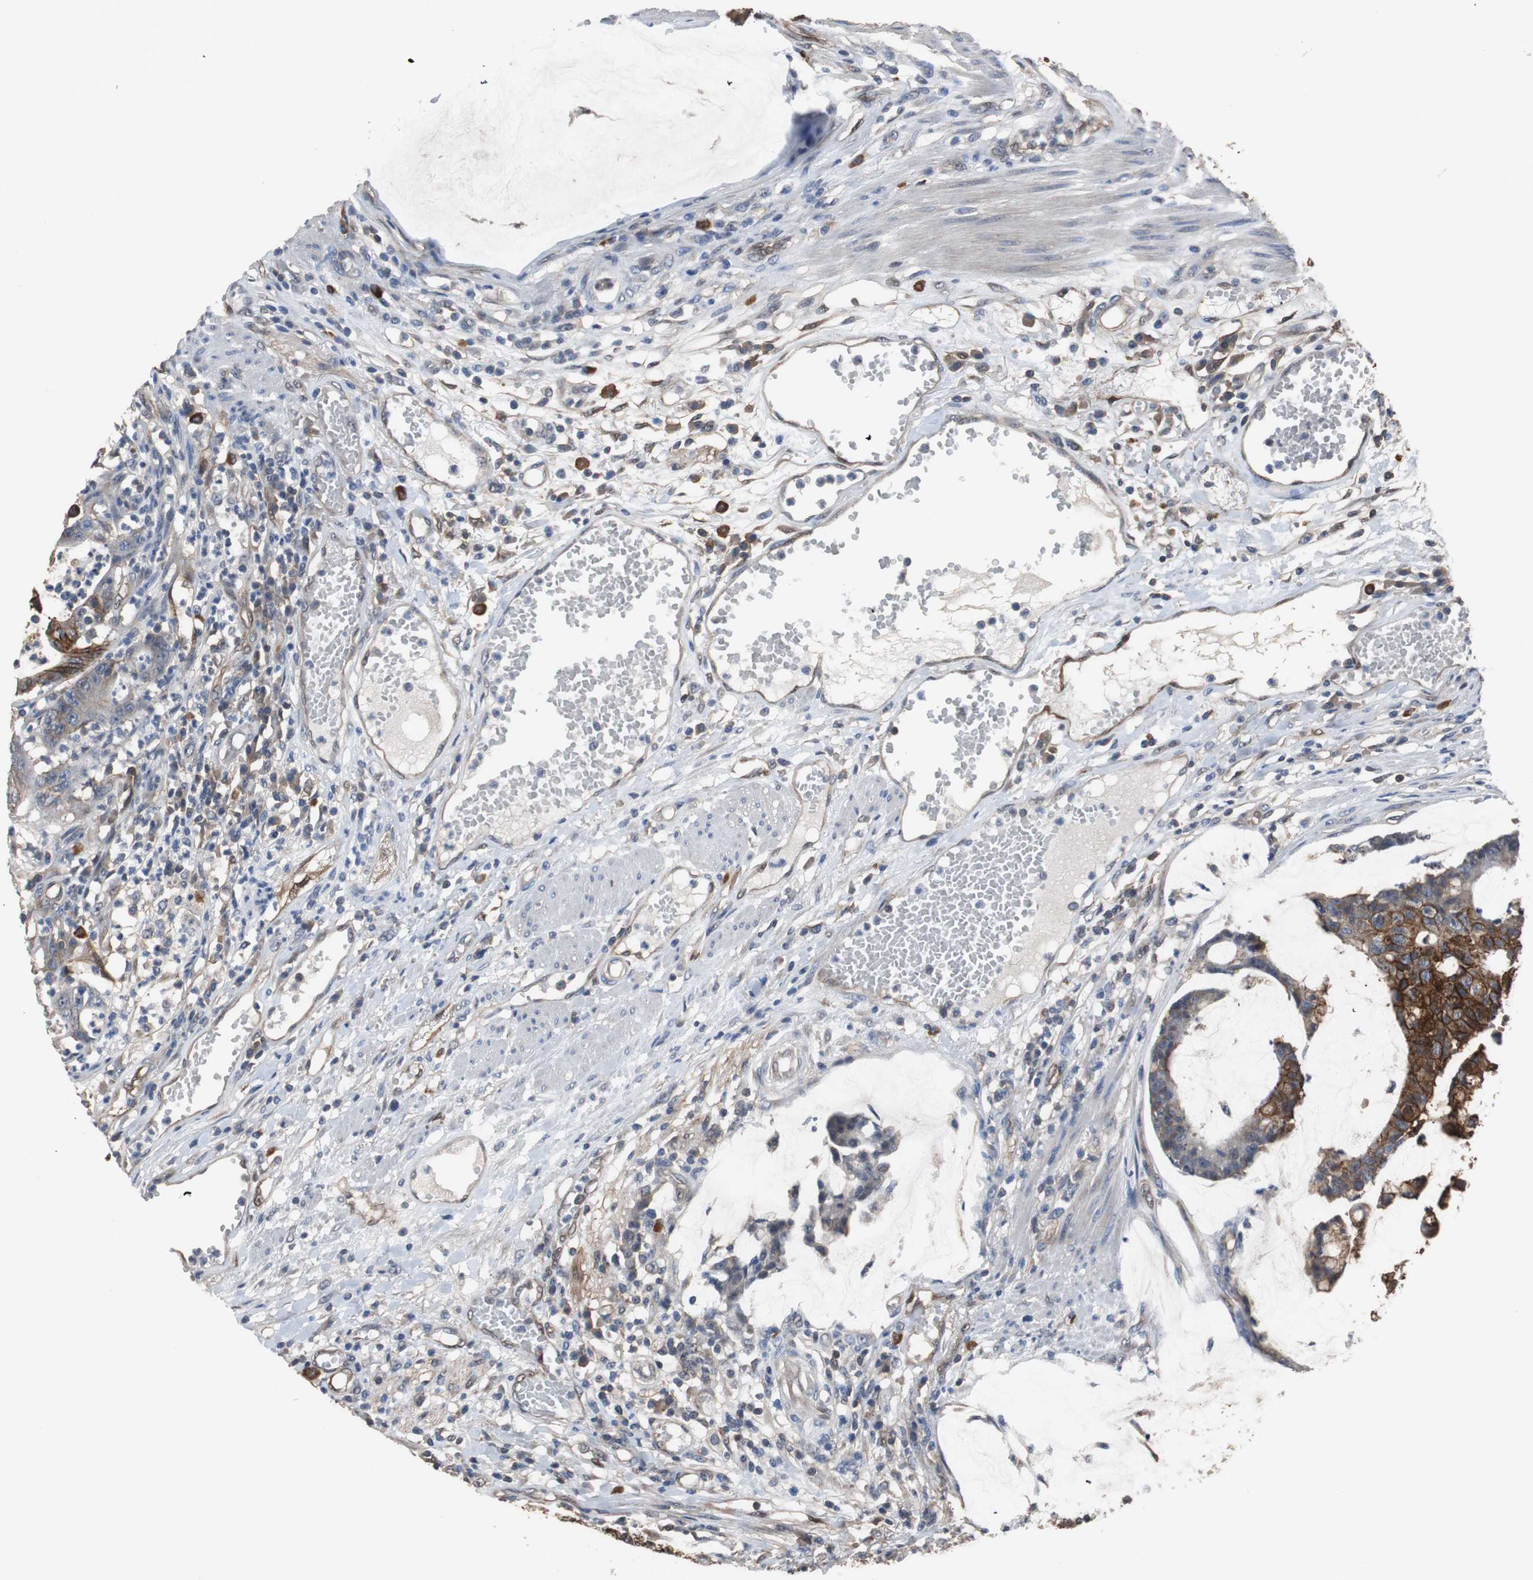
{"staining": {"intensity": "strong", "quantity": "25%-75%", "location": "cytoplasmic/membranous,nuclear"}, "tissue": "colorectal cancer", "cell_type": "Tumor cells", "image_type": "cancer", "snomed": [{"axis": "morphology", "description": "Adenocarcinoma, NOS"}, {"axis": "topography", "description": "Colon"}], "caption": "Immunohistochemistry of colorectal cancer exhibits high levels of strong cytoplasmic/membranous and nuclear expression in about 25%-75% of tumor cells. (DAB IHC with brightfield microscopy, high magnification).", "gene": "NDRG1", "patient": {"sex": "female", "age": 84}}